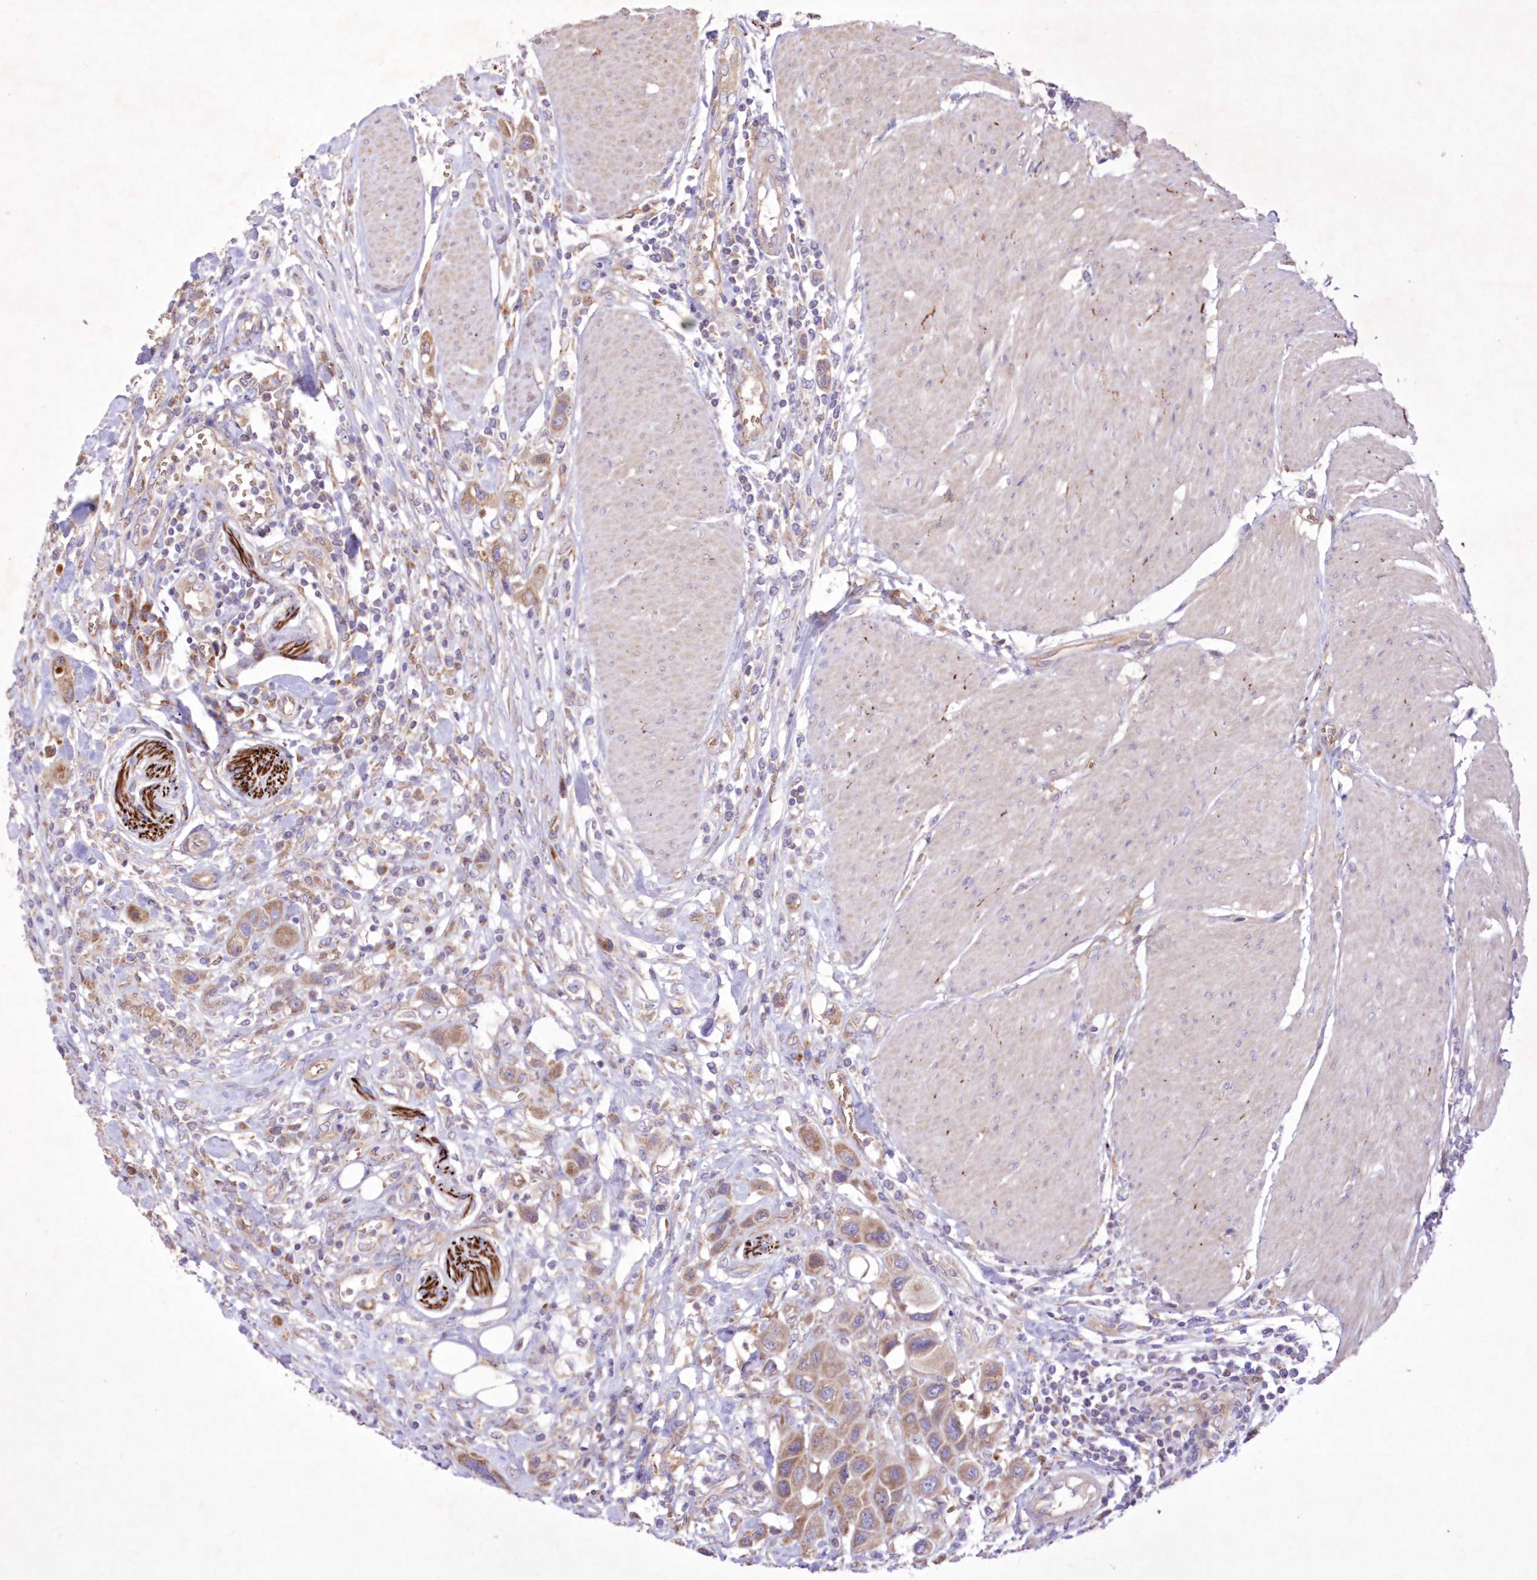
{"staining": {"intensity": "weak", "quantity": ">75%", "location": "cytoplasmic/membranous"}, "tissue": "urothelial cancer", "cell_type": "Tumor cells", "image_type": "cancer", "snomed": [{"axis": "morphology", "description": "Urothelial carcinoma, High grade"}, {"axis": "topography", "description": "Urinary bladder"}], "caption": "Human urothelial cancer stained with a protein marker exhibits weak staining in tumor cells.", "gene": "FCHO2", "patient": {"sex": "male", "age": 50}}